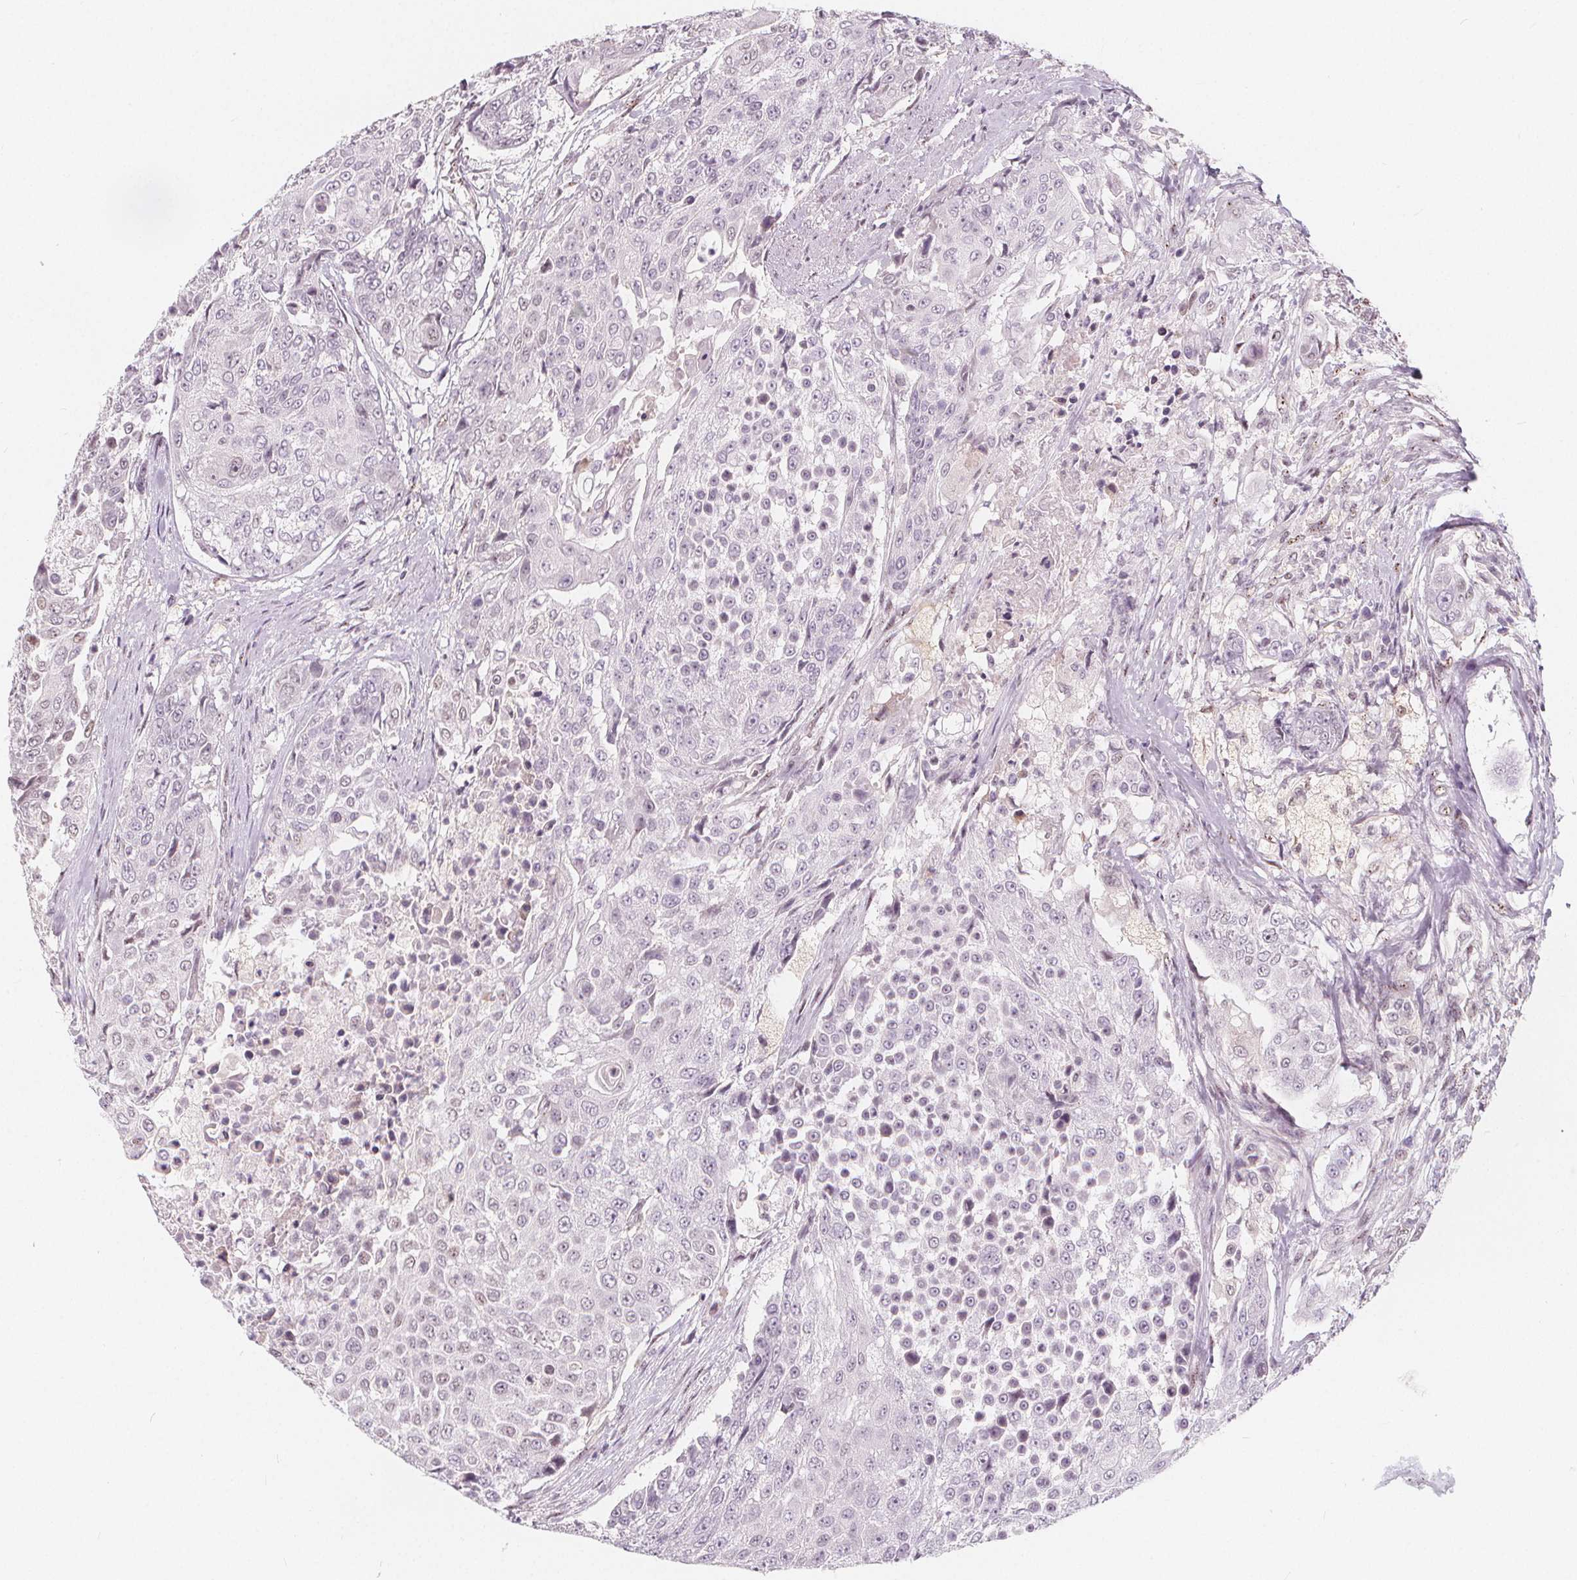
{"staining": {"intensity": "negative", "quantity": "none", "location": "none"}, "tissue": "urothelial cancer", "cell_type": "Tumor cells", "image_type": "cancer", "snomed": [{"axis": "morphology", "description": "Urothelial carcinoma, High grade"}, {"axis": "topography", "description": "Urinary bladder"}], "caption": "The photomicrograph displays no staining of tumor cells in urothelial carcinoma (high-grade). Nuclei are stained in blue.", "gene": "DRC3", "patient": {"sex": "female", "age": 63}}